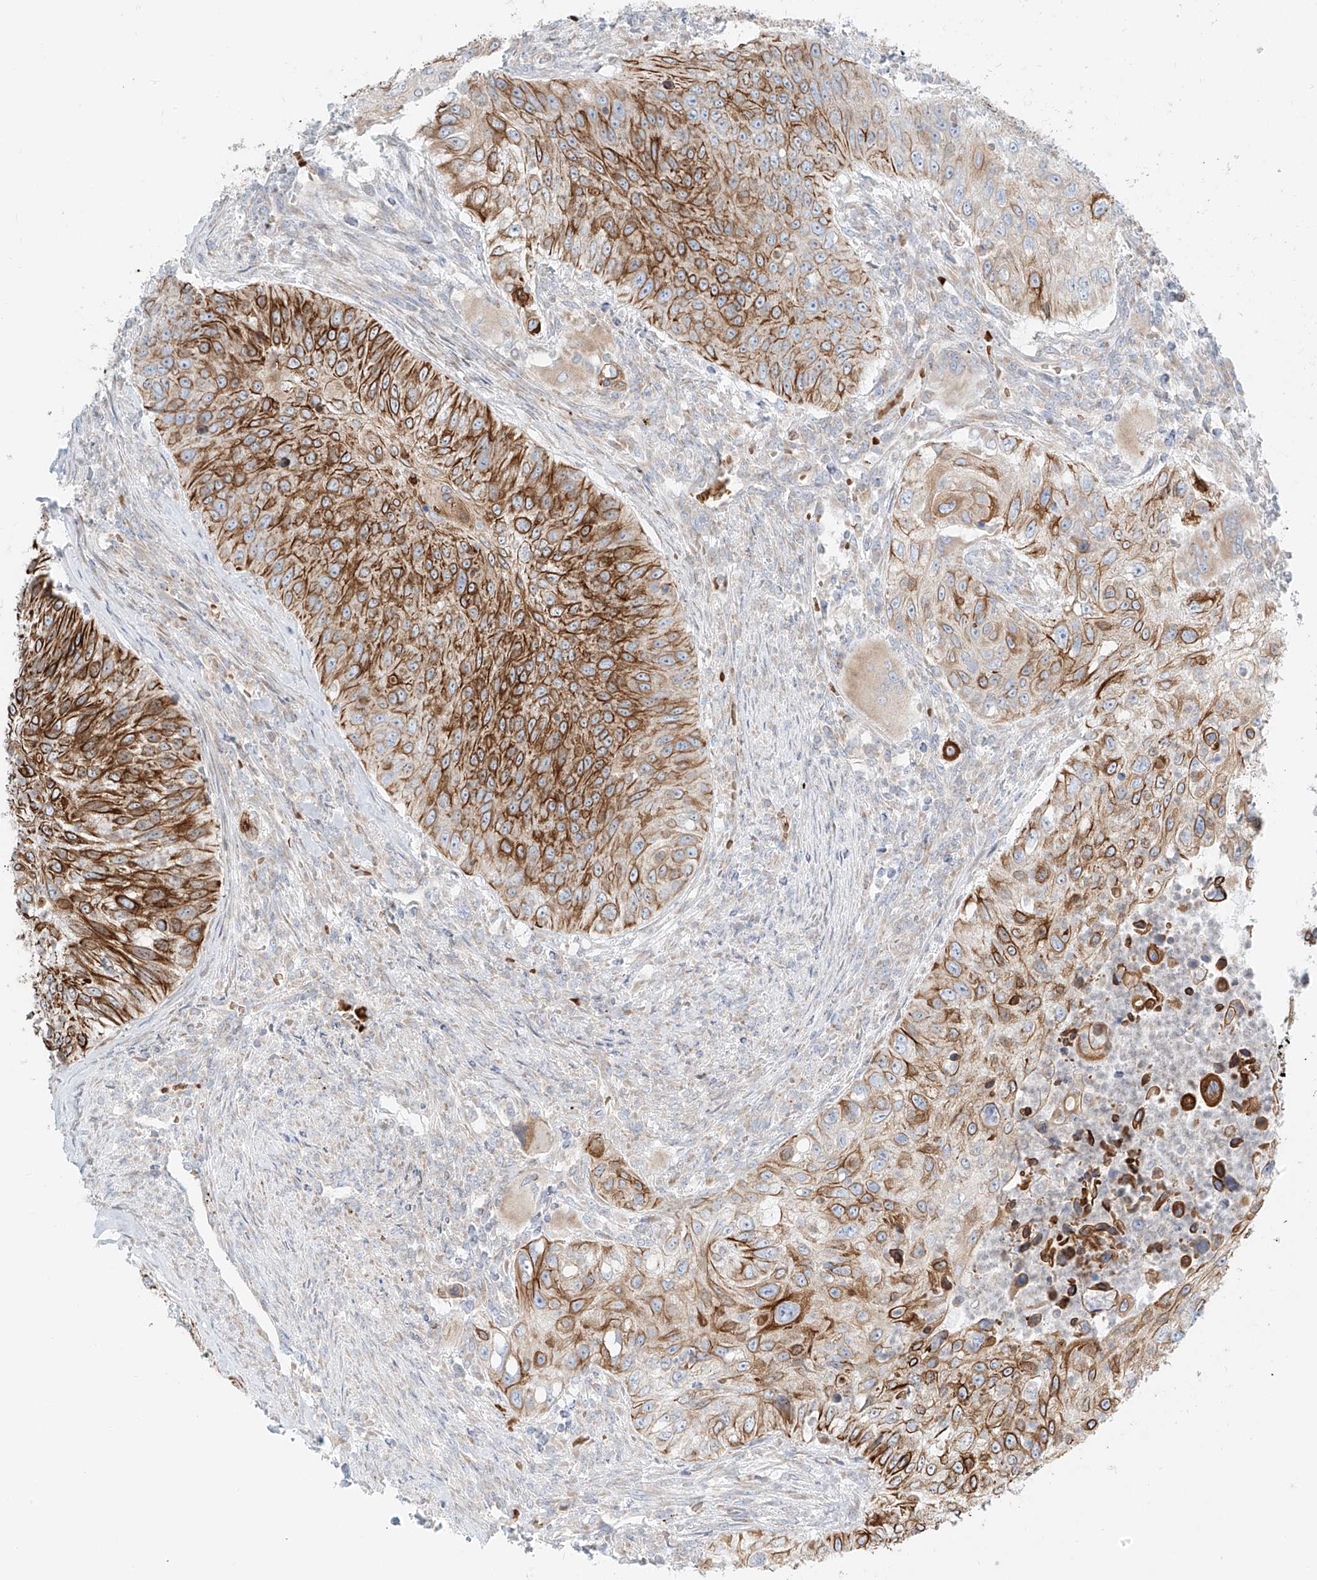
{"staining": {"intensity": "strong", "quantity": ">75%", "location": "cytoplasmic/membranous"}, "tissue": "urothelial cancer", "cell_type": "Tumor cells", "image_type": "cancer", "snomed": [{"axis": "morphology", "description": "Urothelial carcinoma, High grade"}, {"axis": "topography", "description": "Urinary bladder"}], "caption": "Immunohistochemistry (IHC) (DAB) staining of urothelial cancer reveals strong cytoplasmic/membranous protein staining in about >75% of tumor cells.", "gene": "EIPR1", "patient": {"sex": "female", "age": 60}}